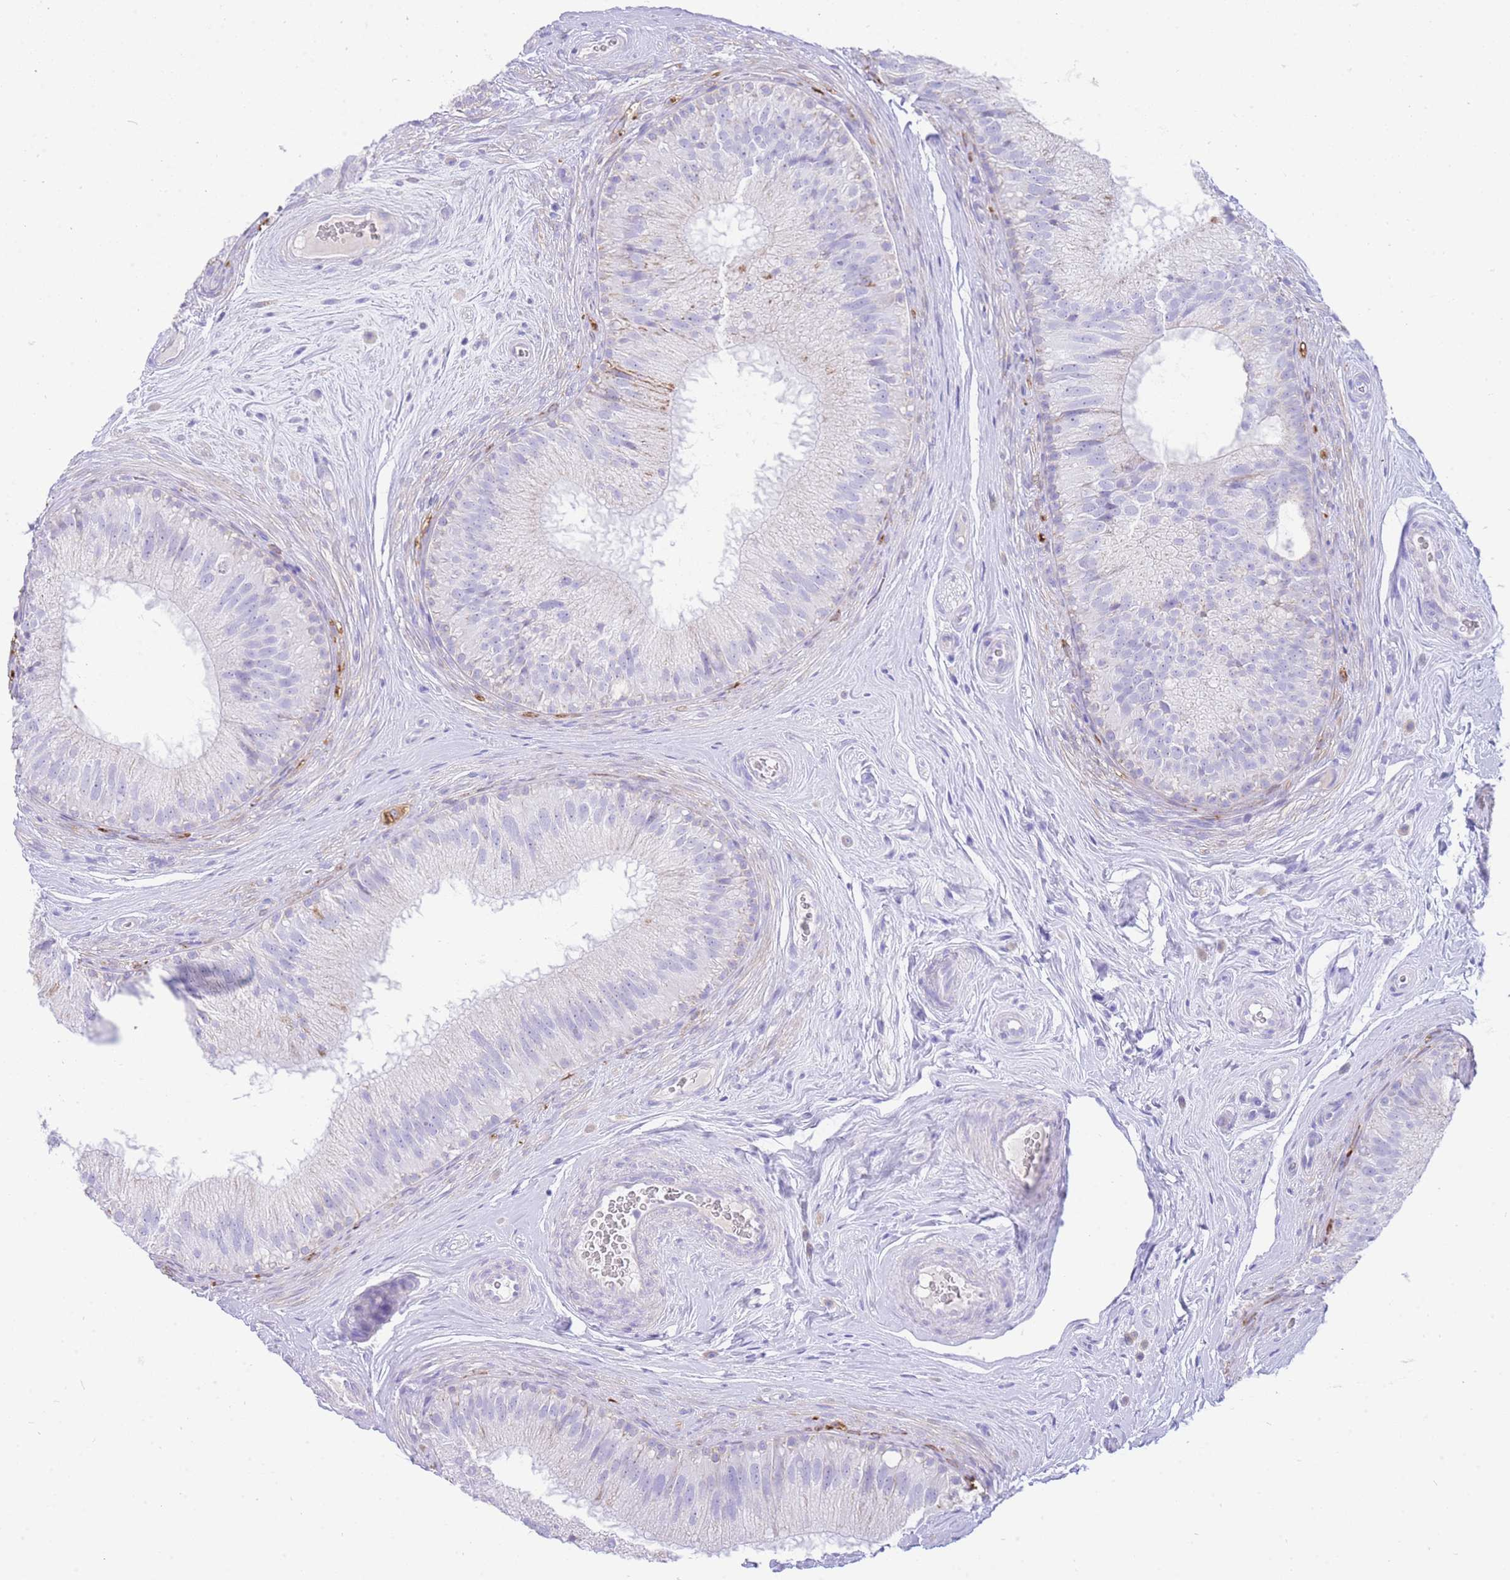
{"staining": {"intensity": "weak", "quantity": "<25%", "location": "cytoplasmic/membranous"}, "tissue": "epididymis", "cell_type": "Glandular cells", "image_type": "normal", "snomed": [{"axis": "morphology", "description": "Normal tissue, NOS"}, {"axis": "topography", "description": "Epididymis"}], "caption": "An immunohistochemistry image of normal epididymis is shown. There is no staining in glandular cells of epididymis.", "gene": "ACSM4", "patient": {"sex": "male", "age": 34}}